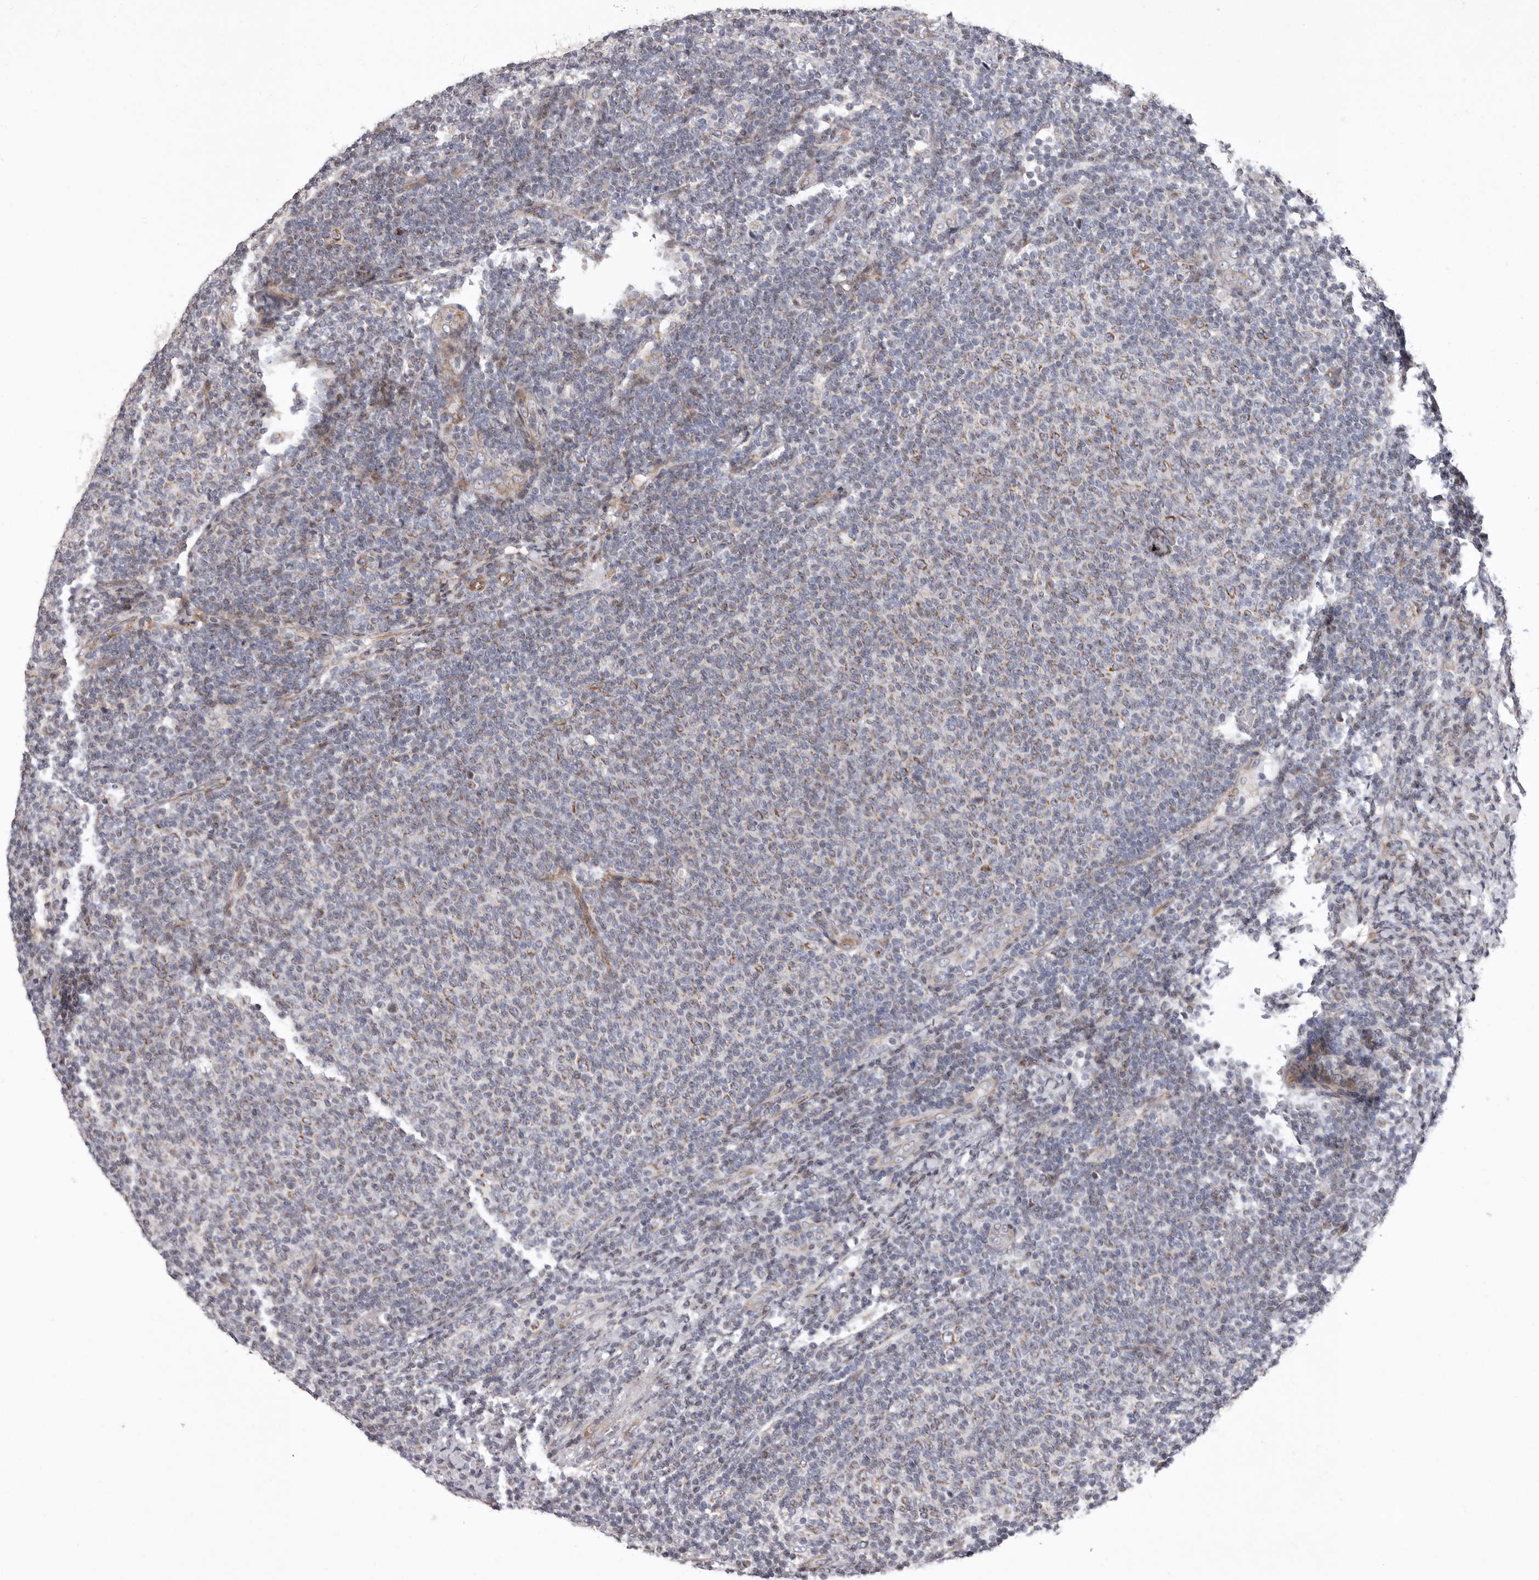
{"staining": {"intensity": "moderate", "quantity": "25%-75%", "location": "cytoplasmic/membranous"}, "tissue": "lymphoma", "cell_type": "Tumor cells", "image_type": "cancer", "snomed": [{"axis": "morphology", "description": "Malignant lymphoma, non-Hodgkin's type, Low grade"}, {"axis": "topography", "description": "Lymph node"}], "caption": "High-magnification brightfield microscopy of malignant lymphoma, non-Hodgkin's type (low-grade) stained with DAB (brown) and counterstained with hematoxylin (blue). tumor cells exhibit moderate cytoplasmic/membranous staining is identified in about25%-75% of cells. (IHC, brightfield microscopy, high magnification).", "gene": "TIMM17B", "patient": {"sex": "male", "age": 66}}